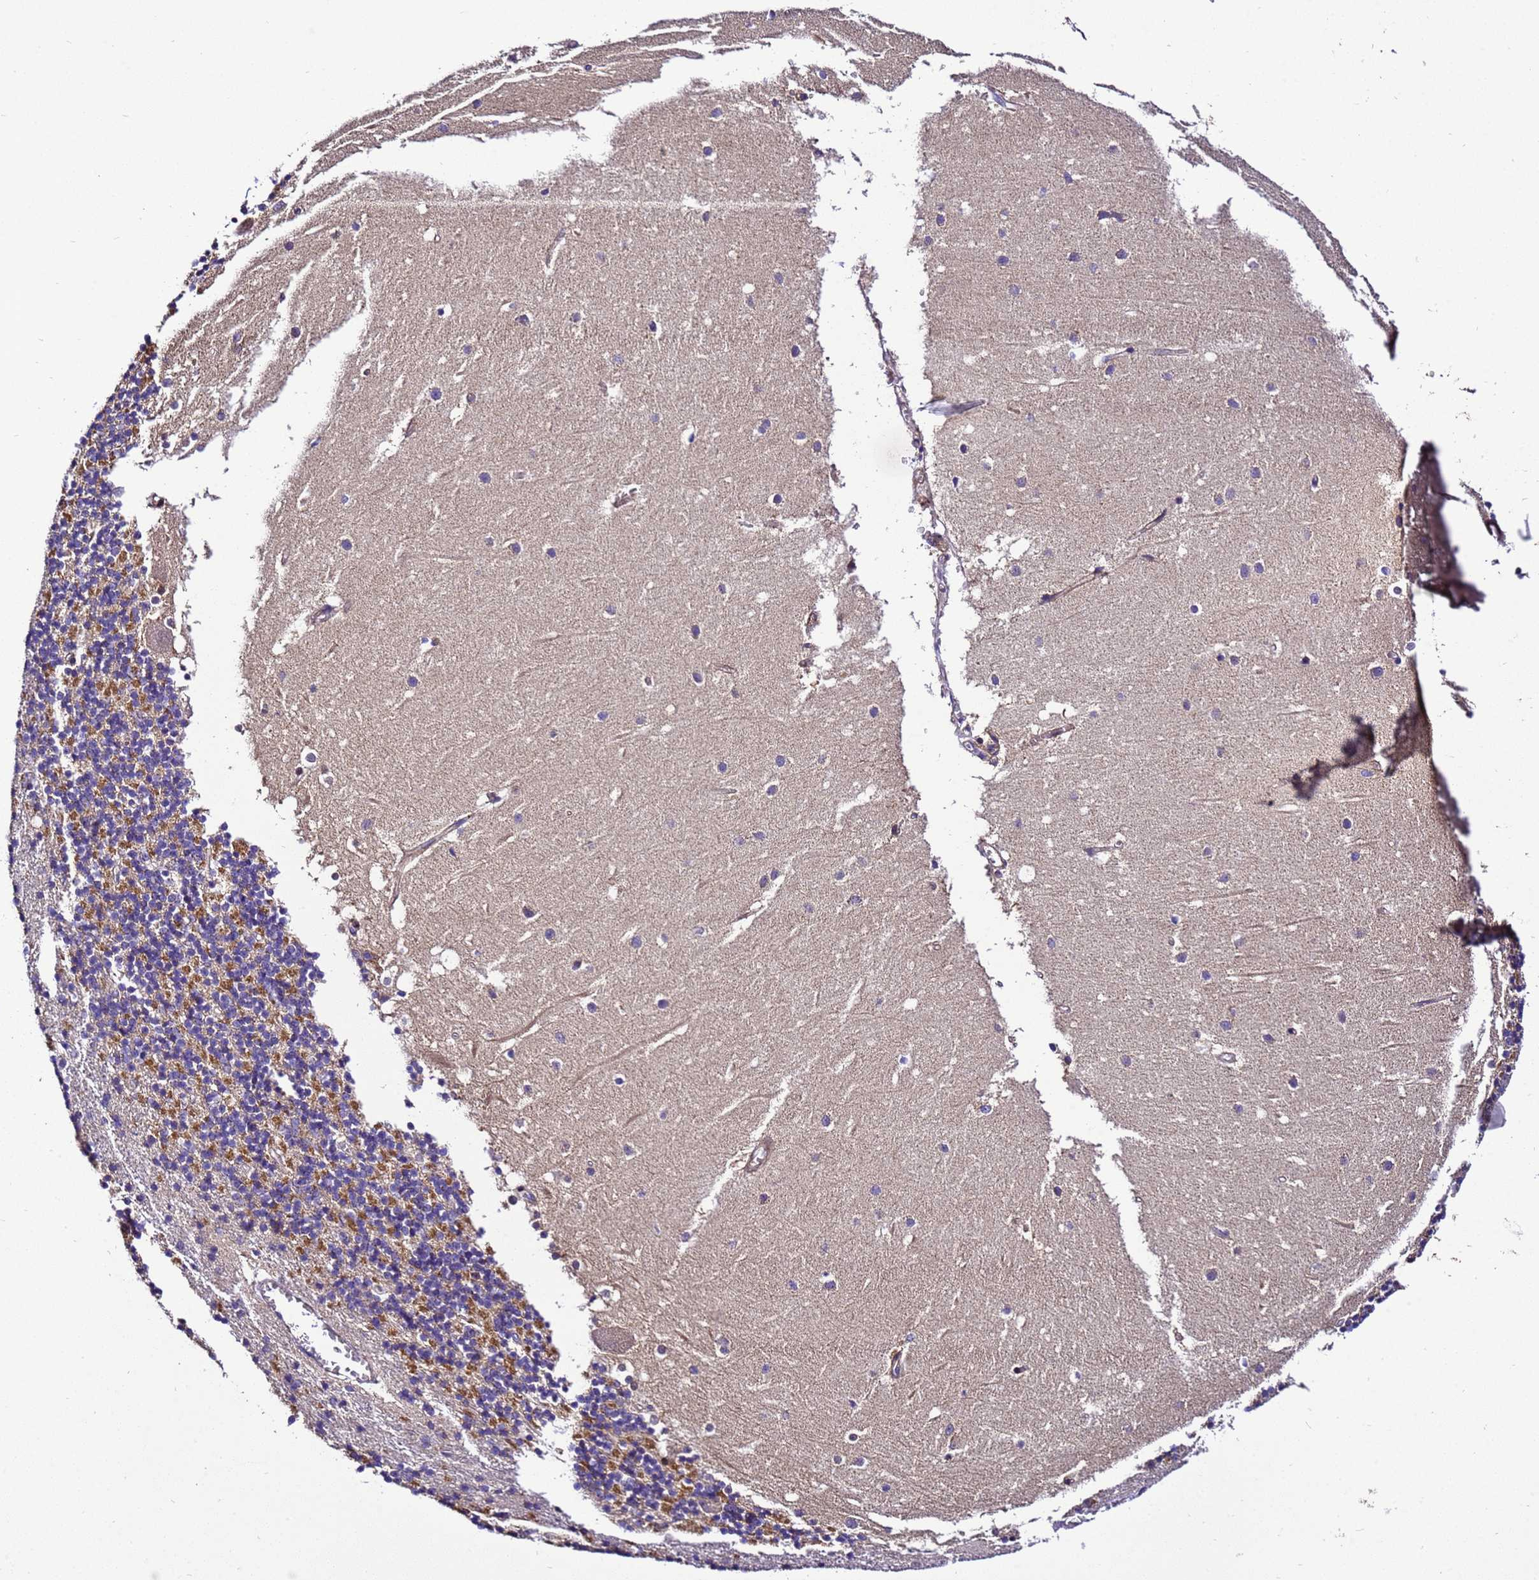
{"staining": {"intensity": "strong", "quantity": "<25%", "location": "cytoplasmic/membranous"}, "tissue": "cerebellum", "cell_type": "Cells in granular layer", "image_type": "normal", "snomed": [{"axis": "morphology", "description": "Normal tissue, NOS"}, {"axis": "topography", "description": "Cerebellum"}], "caption": "Protein staining by IHC exhibits strong cytoplasmic/membranous staining in approximately <25% of cells in granular layer in benign cerebellum. (DAB (3,3'-diaminobenzidine) IHC, brown staining for protein, blue staining for nuclei).", "gene": "ZNF417", "patient": {"sex": "male", "age": 54}}